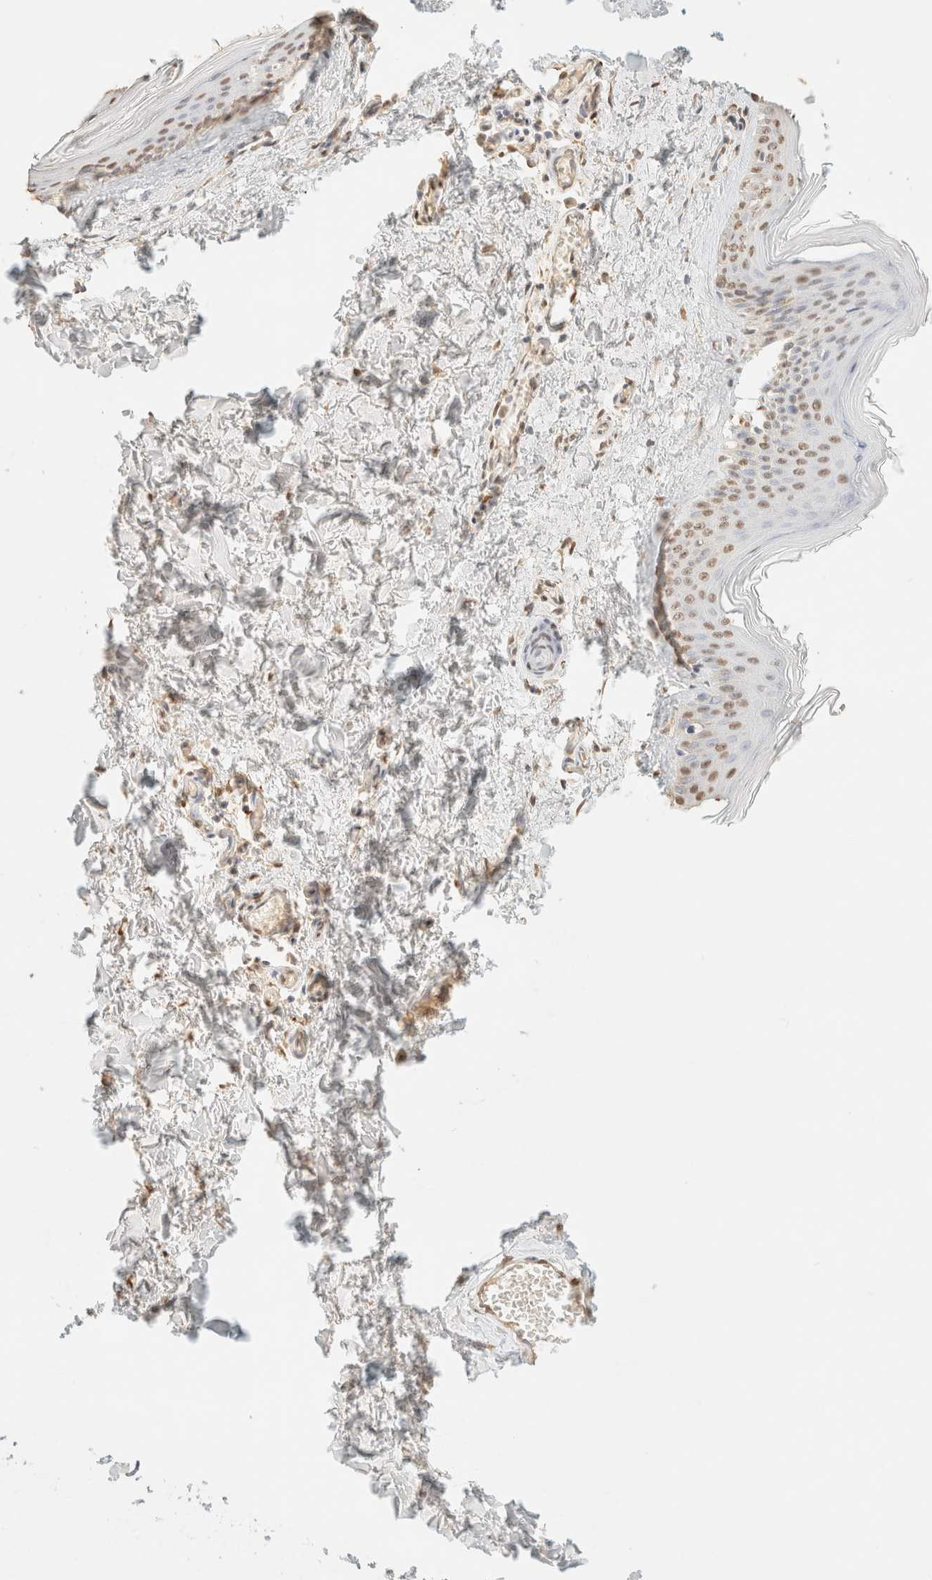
{"staining": {"intensity": "negative", "quantity": "none", "location": "none"}, "tissue": "skin", "cell_type": "Fibroblasts", "image_type": "normal", "snomed": [{"axis": "morphology", "description": "Normal tissue, NOS"}, {"axis": "topography", "description": "Skin"}], "caption": "Human skin stained for a protein using immunohistochemistry shows no staining in fibroblasts.", "gene": "S100A13", "patient": {"sex": "female", "age": 27}}